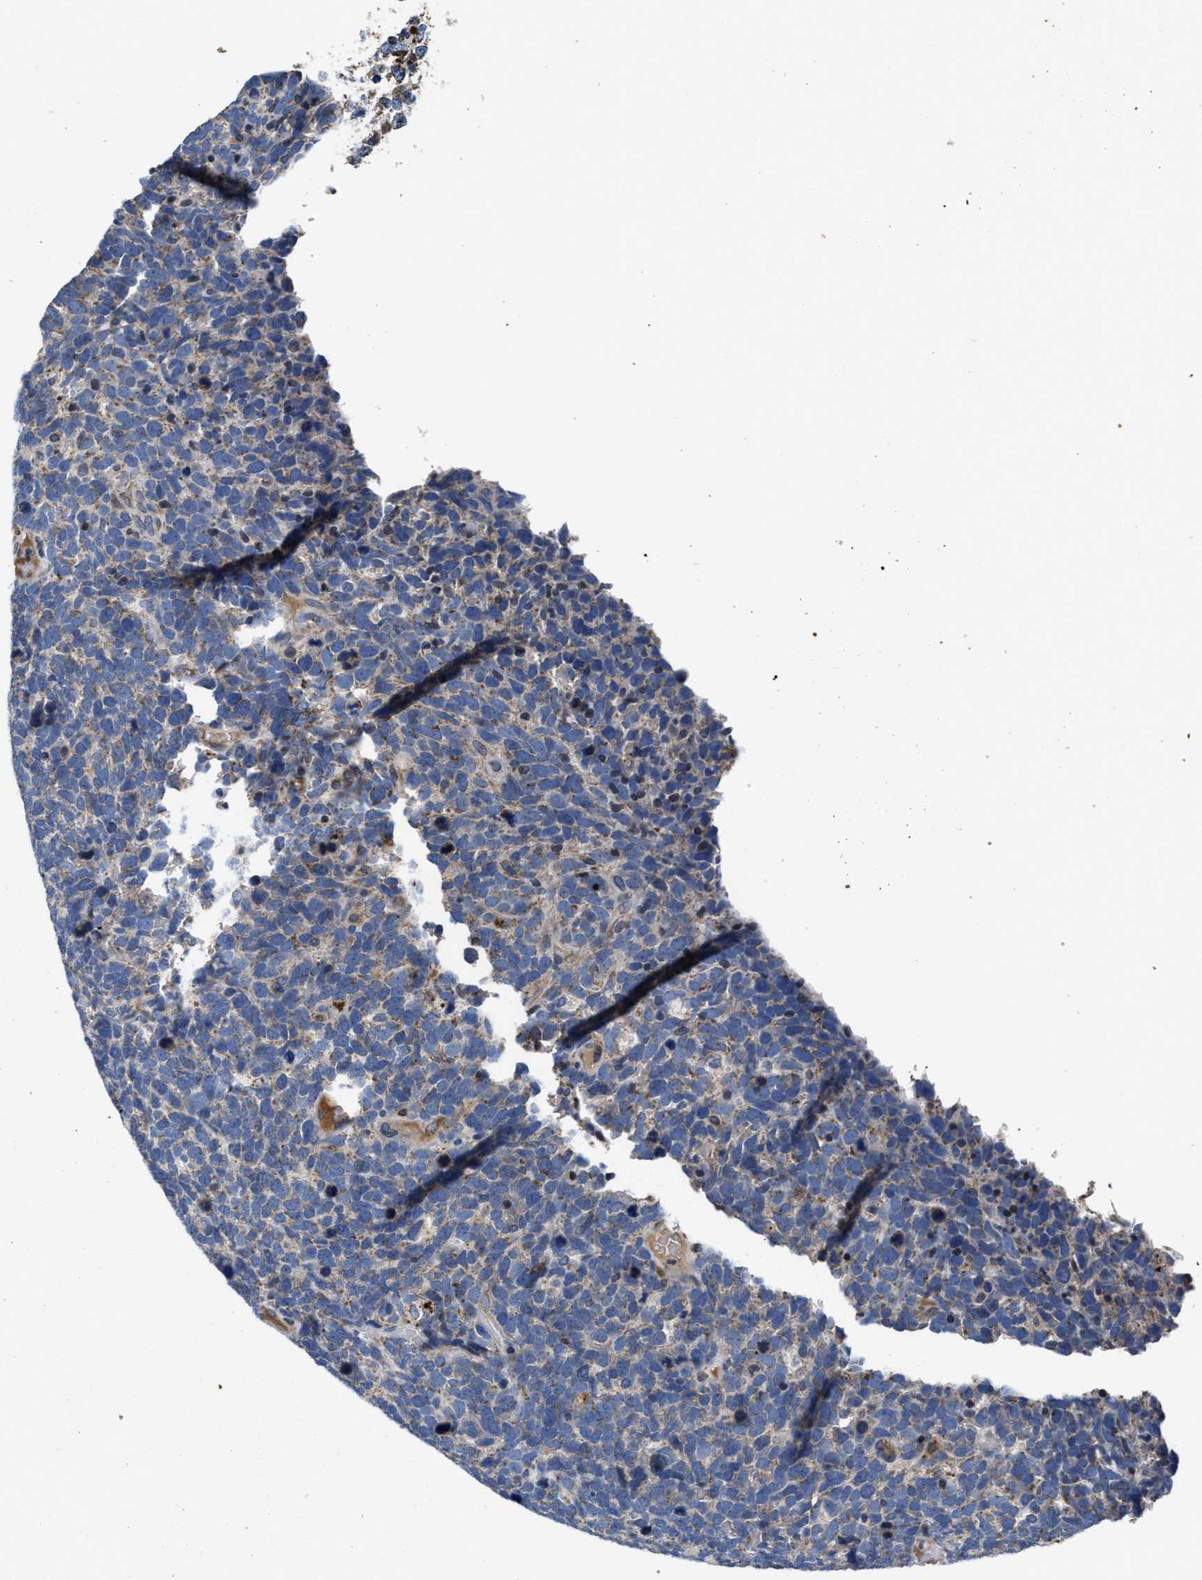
{"staining": {"intensity": "weak", "quantity": ">75%", "location": "cytoplasmic/membranous"}, "tissue": "urothelial cancer", "cell_type": "Tumor cells", "image_type": "cancer", "snomed": [{"axis": "morphology", "description": "Urothelial carcinoma, High grade"}, {"axis": "topography", "description": "Urinary bladder"}], "caption": "Urothelial carcinoma (high-grade) stained with a protein marker shows weak staining in tumor cells.", "gene": "CACNA1D", "patient": {"sex": "female", "age": 82}}